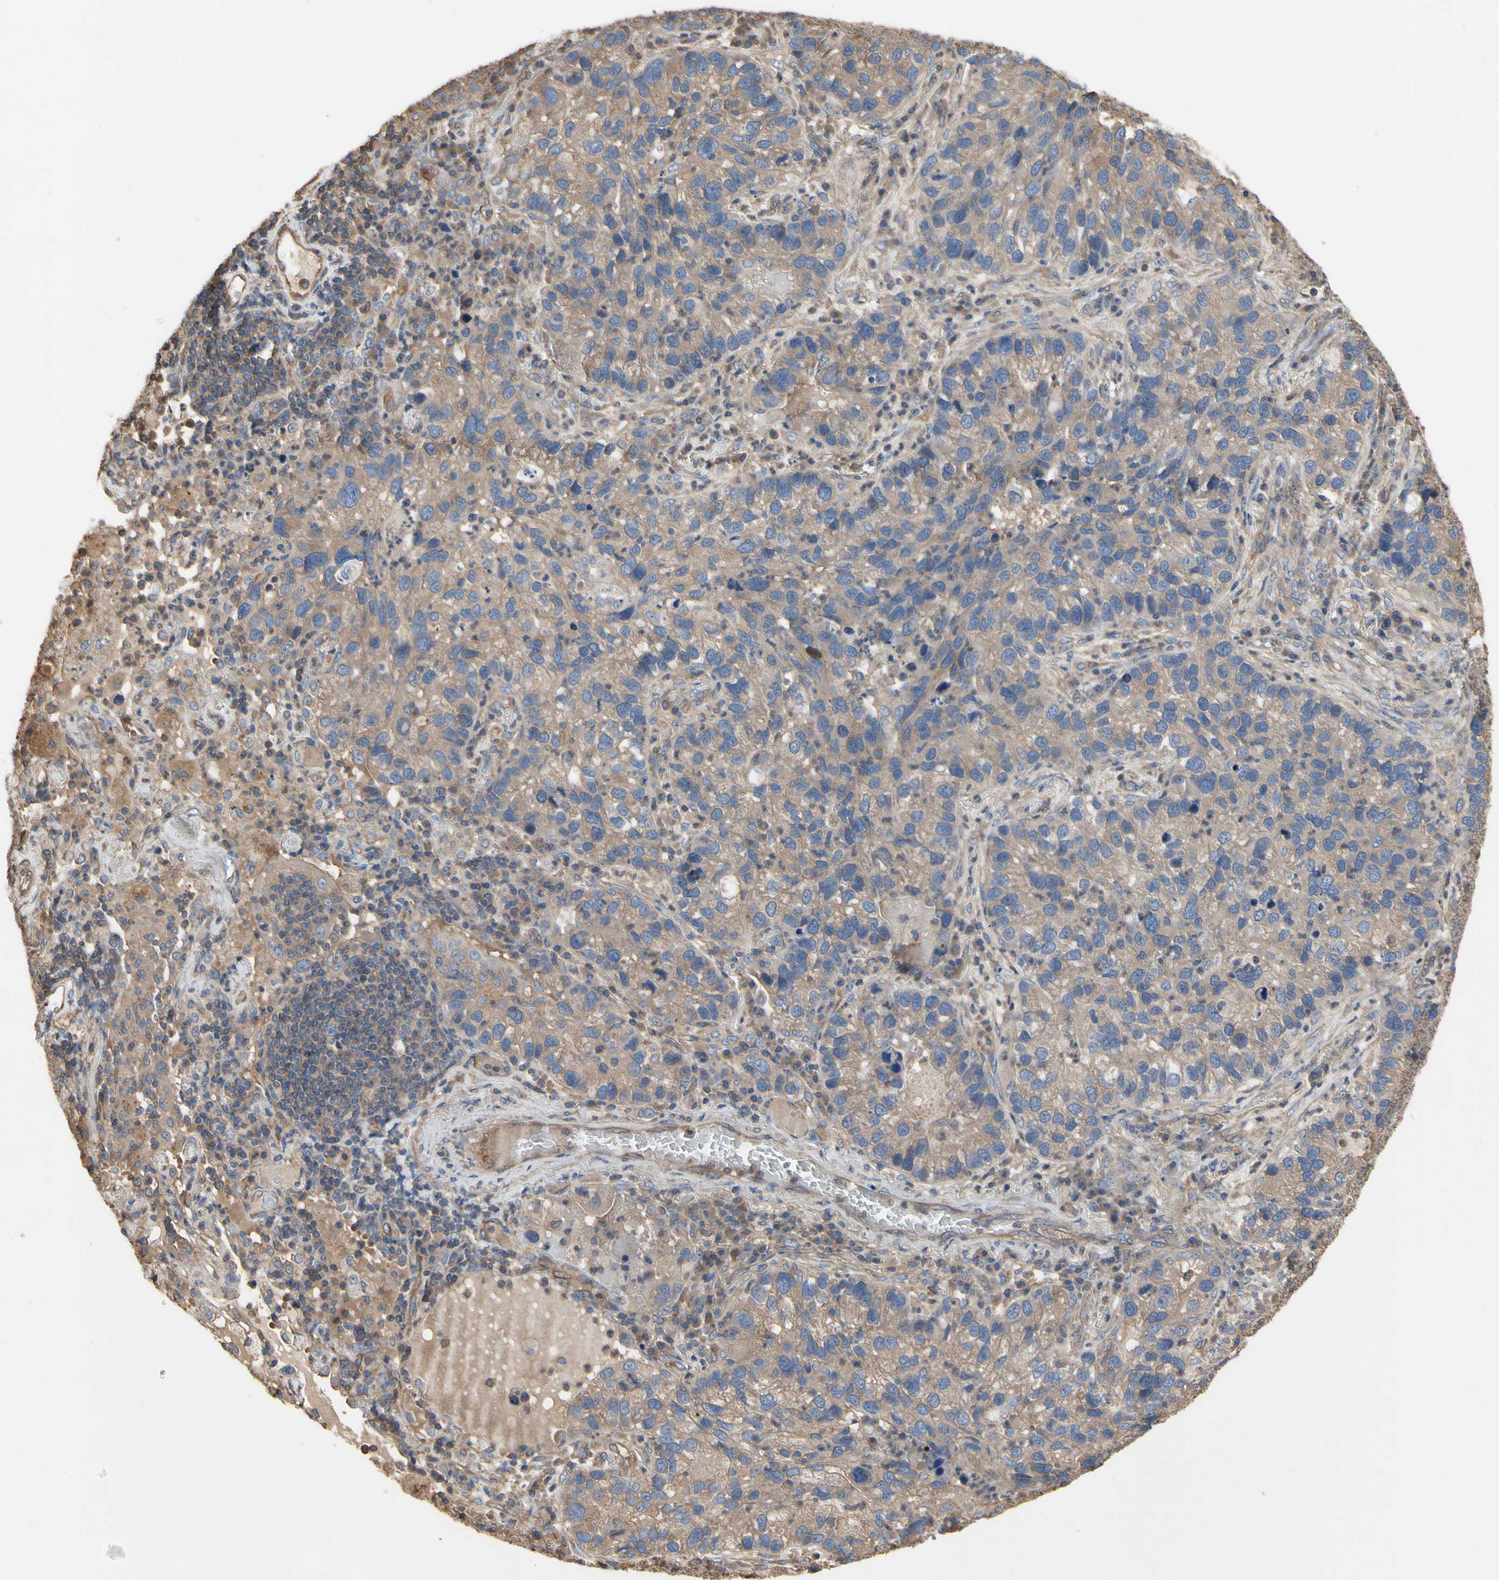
{"staining": {"intensity": "moderate", "quantity": ">75%", "location": "cytoplasmic/membranous"}, "tissue": "lung cancer", "cell_type": "Tumor cells", "image_type": "cancer", "snomed": [{"axis": "morphology", "description": "Normal tissue, NOS"}, {"axis": "morphology", "description": "Adenocarcinoma, NOS"}, {"axis": "topography", "description": "Bronchus"}, {"axis": "topography", "description": "Lung"}], "caption": "Tumor cells demonstrate moderate cytoplasmic/membranous staining in about >75% of cells in adenocarcinoma (lung).", "gene": "PDZK1", "patient": {"sex": "male", "age": 54}}